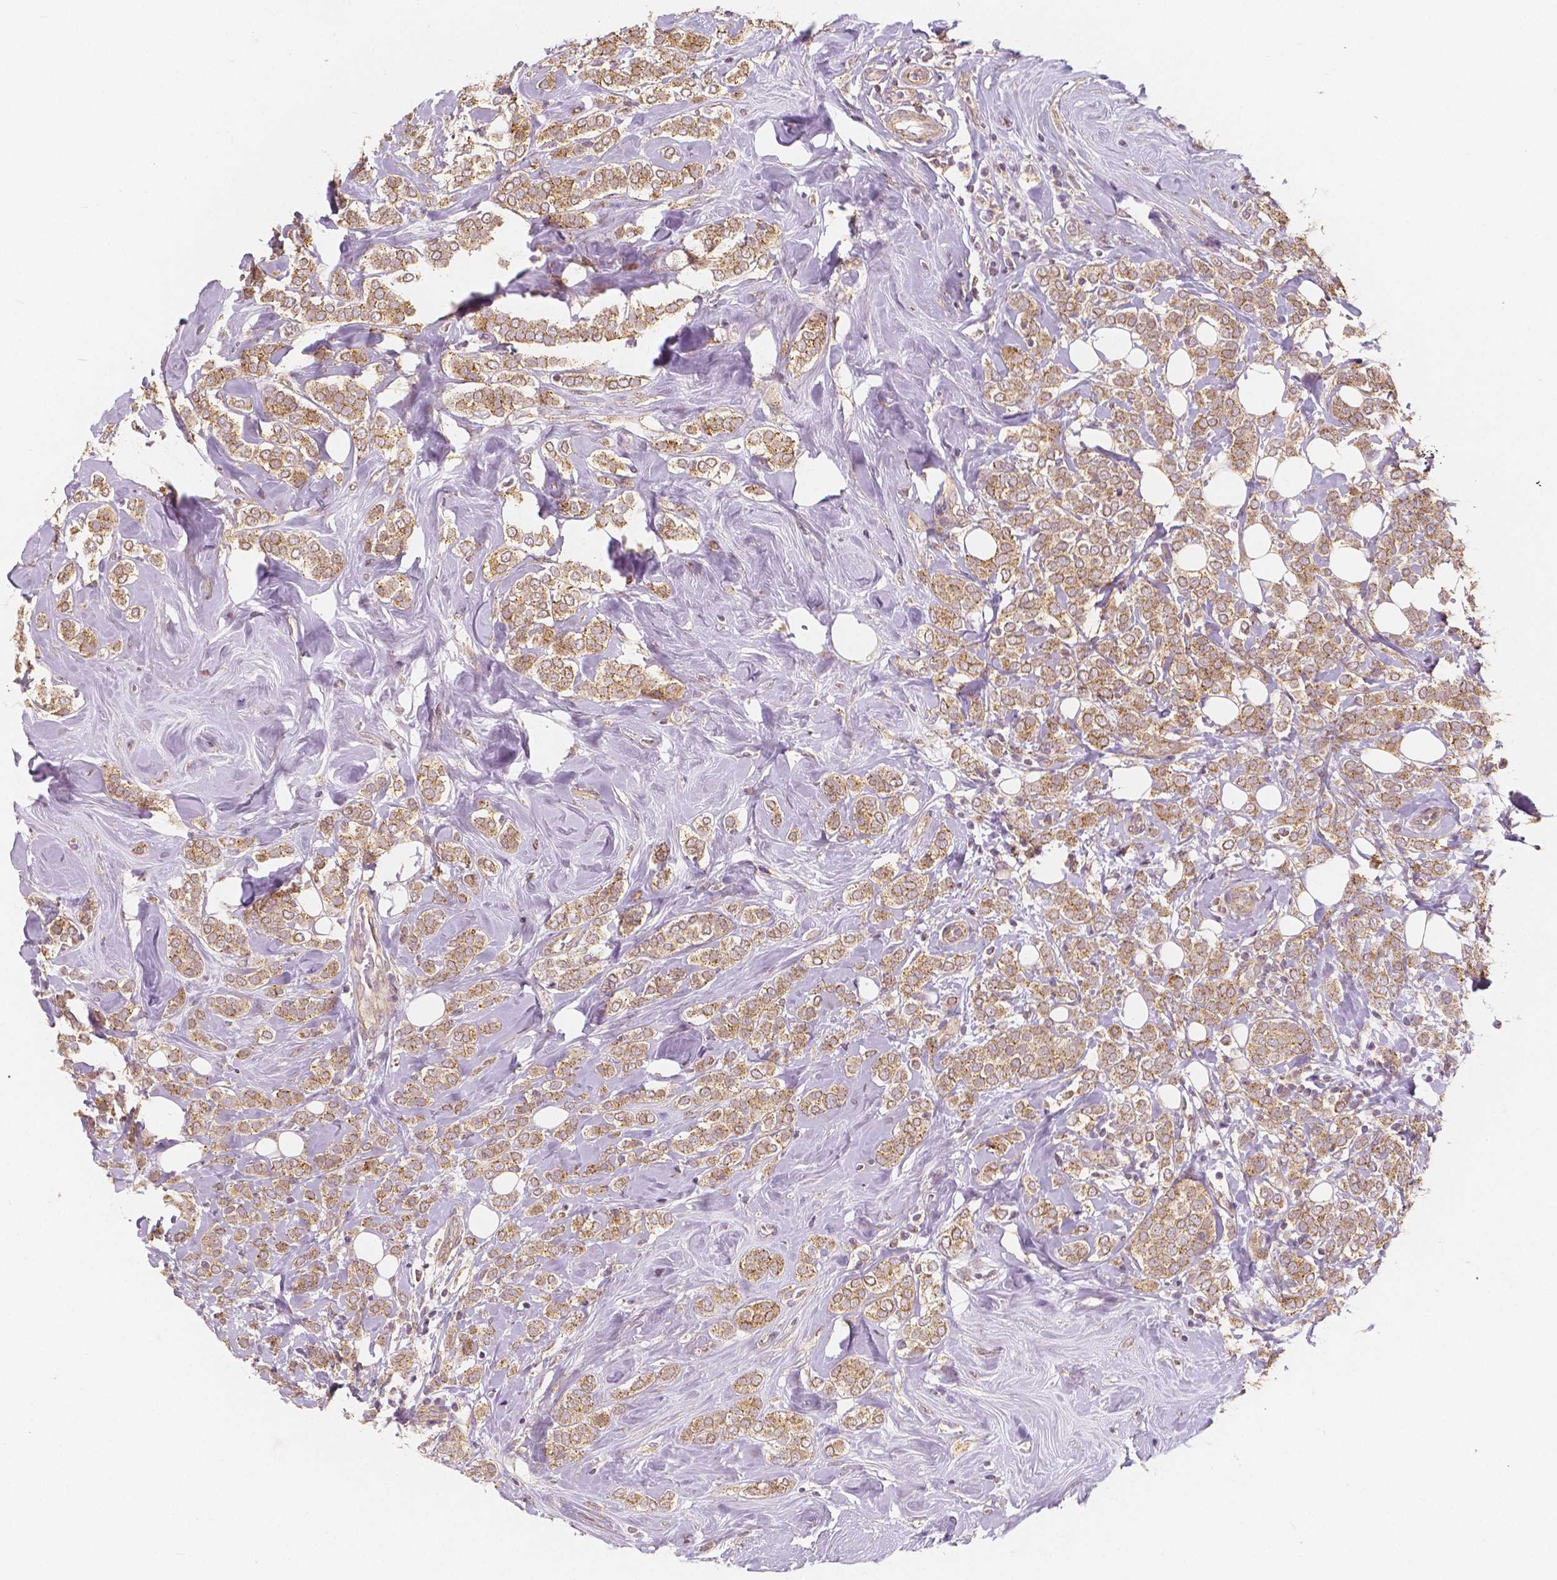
{"staining": {"intensity": "weak", "quantity": ">75%", "location": "cytoplasmic/membranous"}, "tissue": "breast cancer", "cell_type": "Tumor cells", "image_type": "cancer", "snomed": [{"axis": "morphology", "description": "Lobular carcinoma"}, {"axis": "topography", "description": "Breast"}], "caption": "DAB (3,3'-diaminobenzidine) immunohistochemical staining of lobular carcinoma (breast) reveals weak cytoplasmic/membranous protein expression in about >75% of tumor cells.", "gene": "SNX12", "patient": {"sex": "female", "age": 49}}